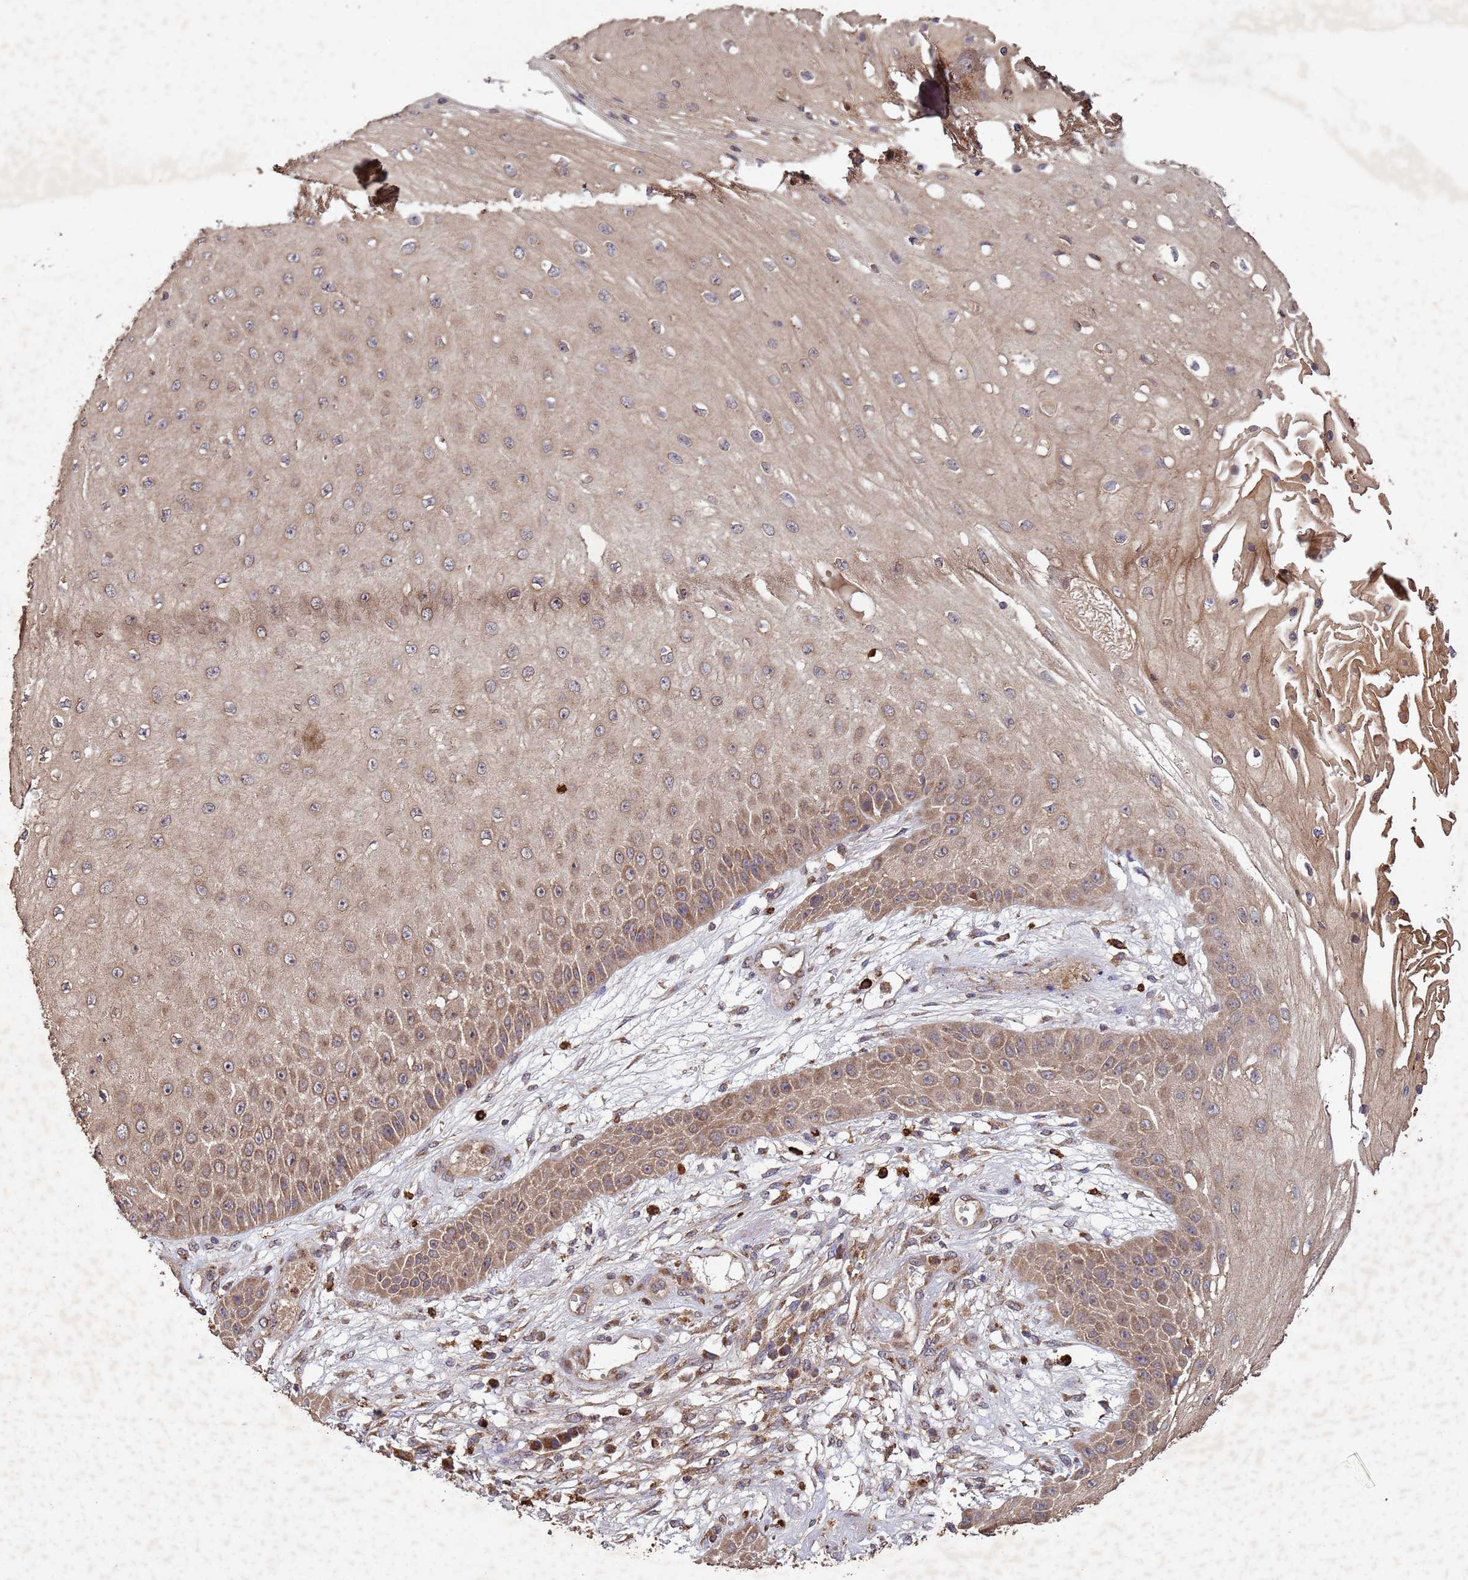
{"staining": {"intensity": "moderate", "quantity": "25%-75%", "location": "cytoplasmic/membranous"}, "tissue": "skin cancer", "cell_type": "Tumor cells", "image_type": "cancer", "snomed": [{"axis": "morphology", "description": "Squamous cell carcinoma, NOS"}, {"axis": "topography", "description": "Skin"}], "caption": "IHC staining of squamous cell carcinoma (skin), which demonstrates medium levels of moderate cytoplasmic/membranous staining in approximately 25%-75% of tumor cells indicating moderate cytoplasmic/membranous protein staining. The staining was performed using DAB (3,3'-diaminobenzidine) (brown) for protein detection and nuclei were counterstained in hematoxylin (blue).", "gene": "FASTKD1", "patient": {"sex": "male", "age": 70}}